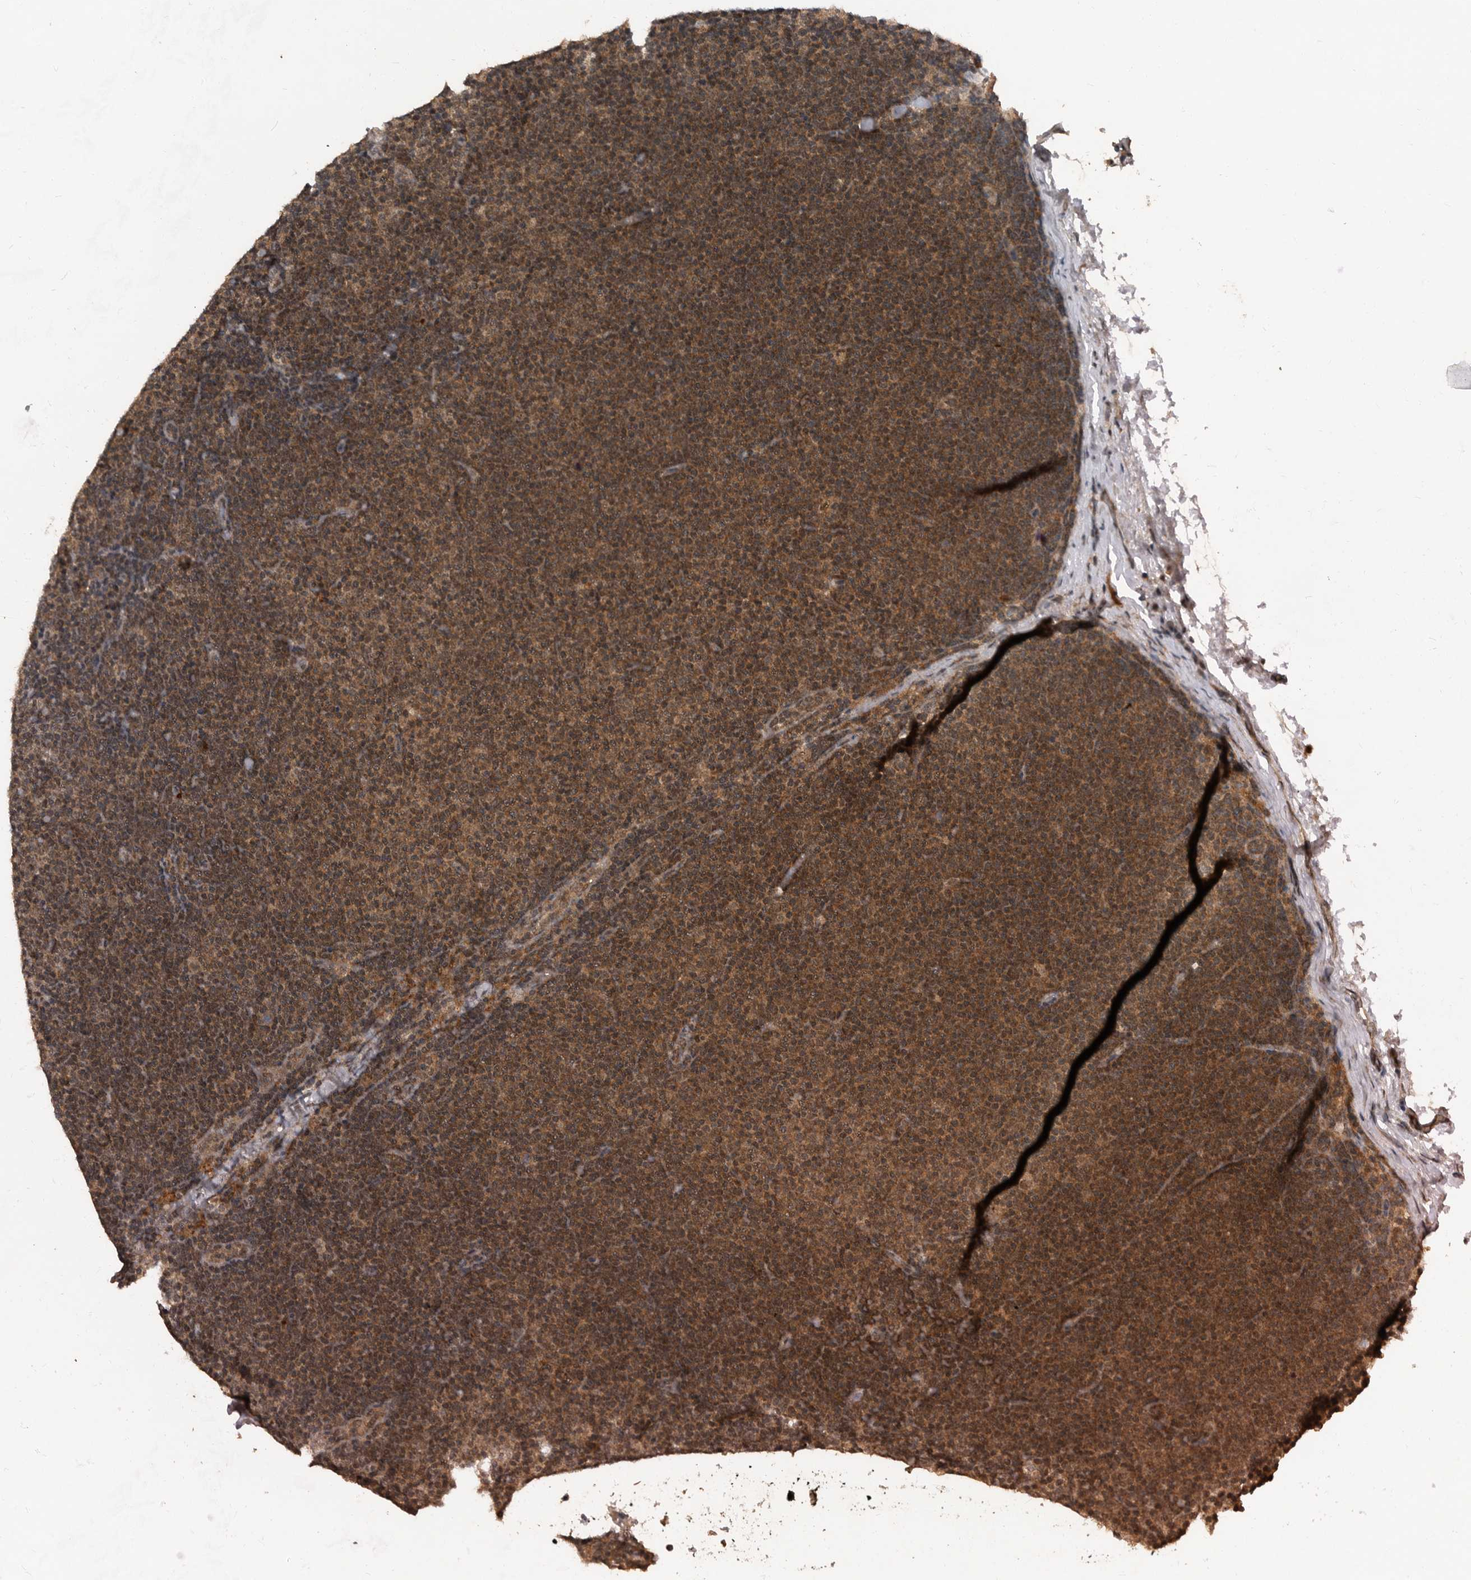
{"staining": {"intensity": "moderate", "quantity": ">75%", "location": "cytoplasmic/membranous,nuclear"}, "tissue": "lymphoma", "cell_type": "Tumor cells", "image_type": "cancer", "snomed": [{"axis": "morphology", "description": "Malignant lymphoma, non-Hodgkin's type, Low grade"}, {"axis": "topography", "description": "Lymph node"}], "caption": "The immunohistochemical stain shows moderate cytoplasmic/membranous and nuclear positivity in tumor cells of lymphoma tissue.", "gene": "FOXO1", "patient": {"sex": "female", "age": 53}}